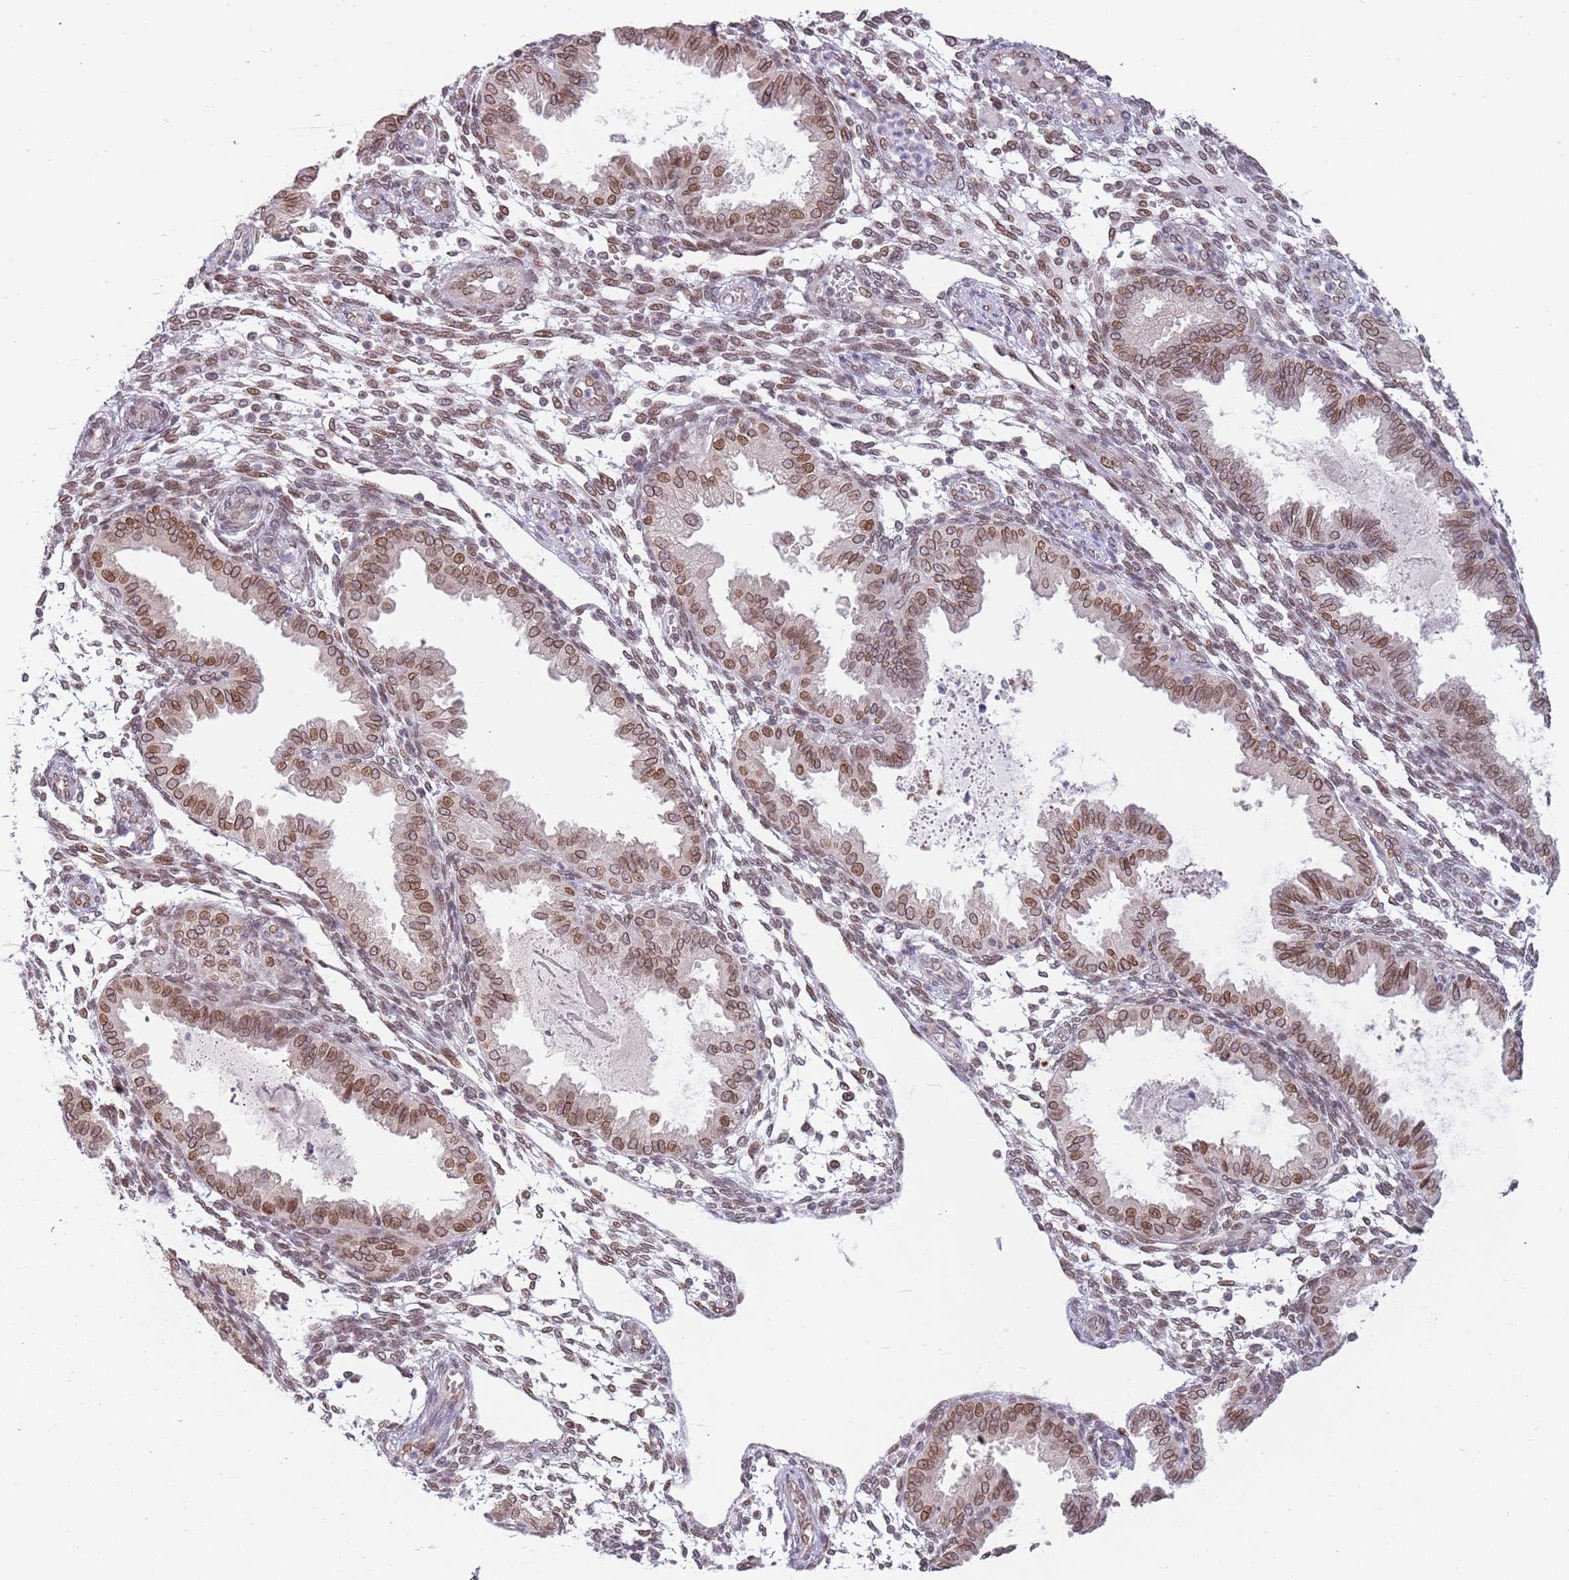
{"staining": {"intensity": "moderate", "quantity": "<25%", "location": "cytoplasmic/membranous,nuclear"}, "tissue": "endometrium", "cell_type": "Cells in endometrial stroma", "image_type": "normal", "snomed": [{"axis": "morphology", "description": "Normal tissue, NOS"}, {"axis": "topography", "description": "Endometrium"}], "caption": "A micrograph showing moderate cytoplasmic/membranous,nuclear staining in about <25% of cells in endometrial stroma in unremarkable endometrium, as visualized by brown immunohistochemical staining.", "gene": "KLHDC2", "patient": {"sex": "female", "age": 33}}